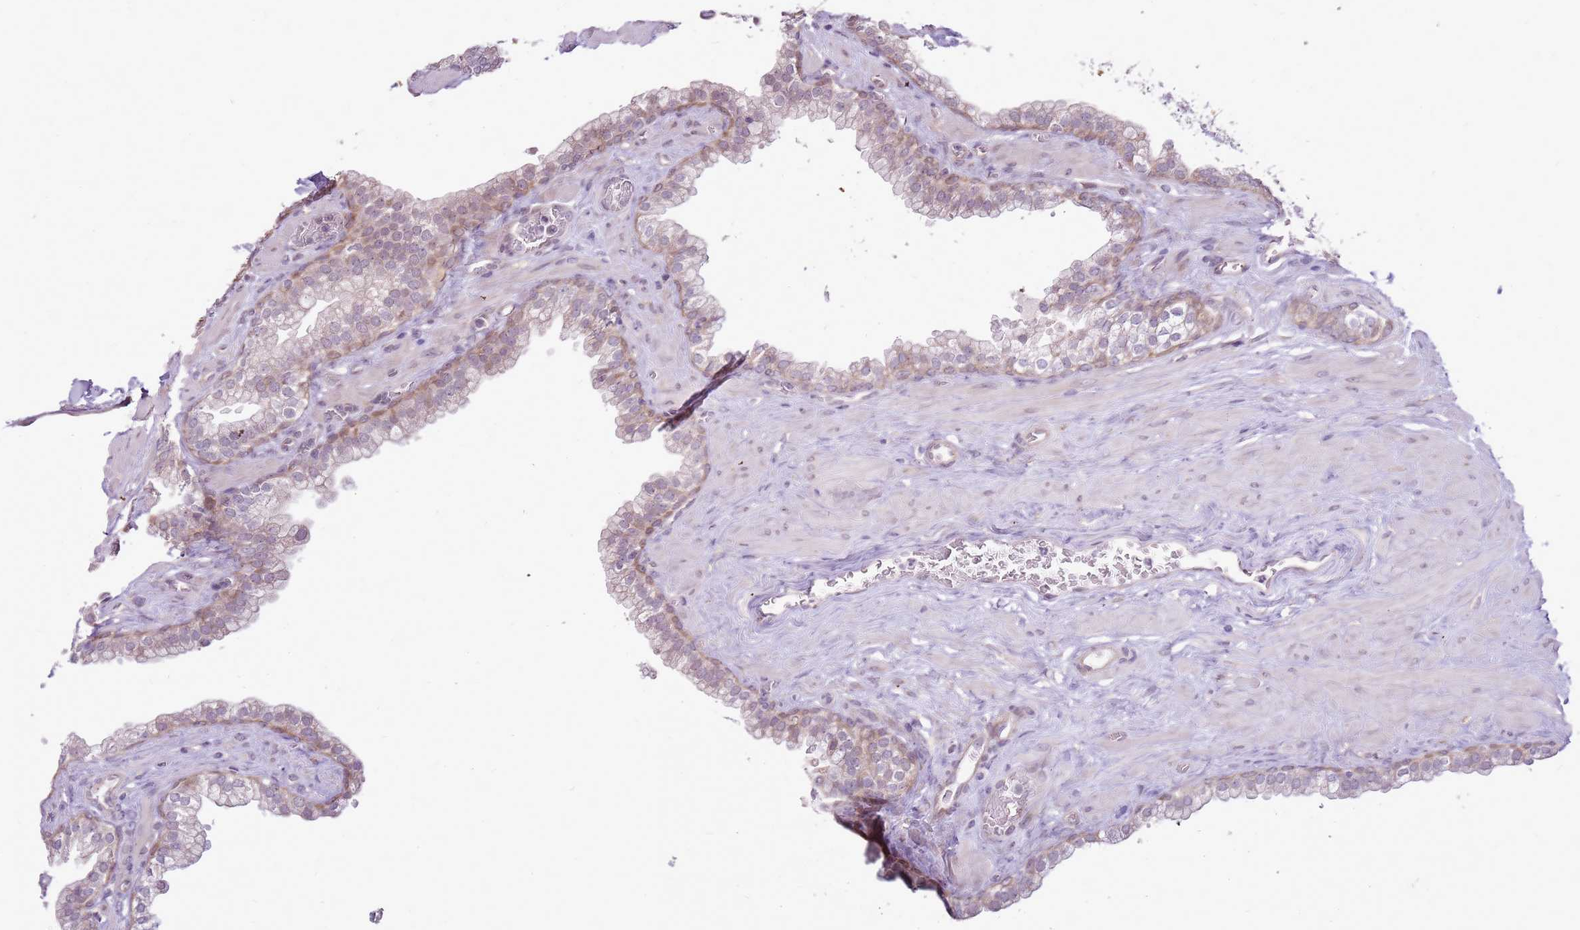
{"staining": {"intensity": "moderate", "quantity": "<25%", "location": "cytoplasmic/membranous"}, "tissue": "prostate", "cell_type": "Glandular cells", "image_type": "normal", "snomed": [{"axis": "morphology", "description": "Normal tissue, NOS"}, {"axis": "morphology", "description": "Urothelial carcinoma, Low grade"}, {"axis": "topography", "description": "Urinary bladder"}, {"axis": "topography", "description": "Prostate"}], "caption": "A high-resolution micrograph shows IHC staining of normal prostate, which displays moderate cytoplasmic/membranous expression in approximately <25% of glandular cells. The protein is stained brown, and the nuclei are stained in blue (DAB IHC with brightfield microscopy, high magnification).", "gene": "UGGT2", "patient": {"sex": "male", "age": 60}}